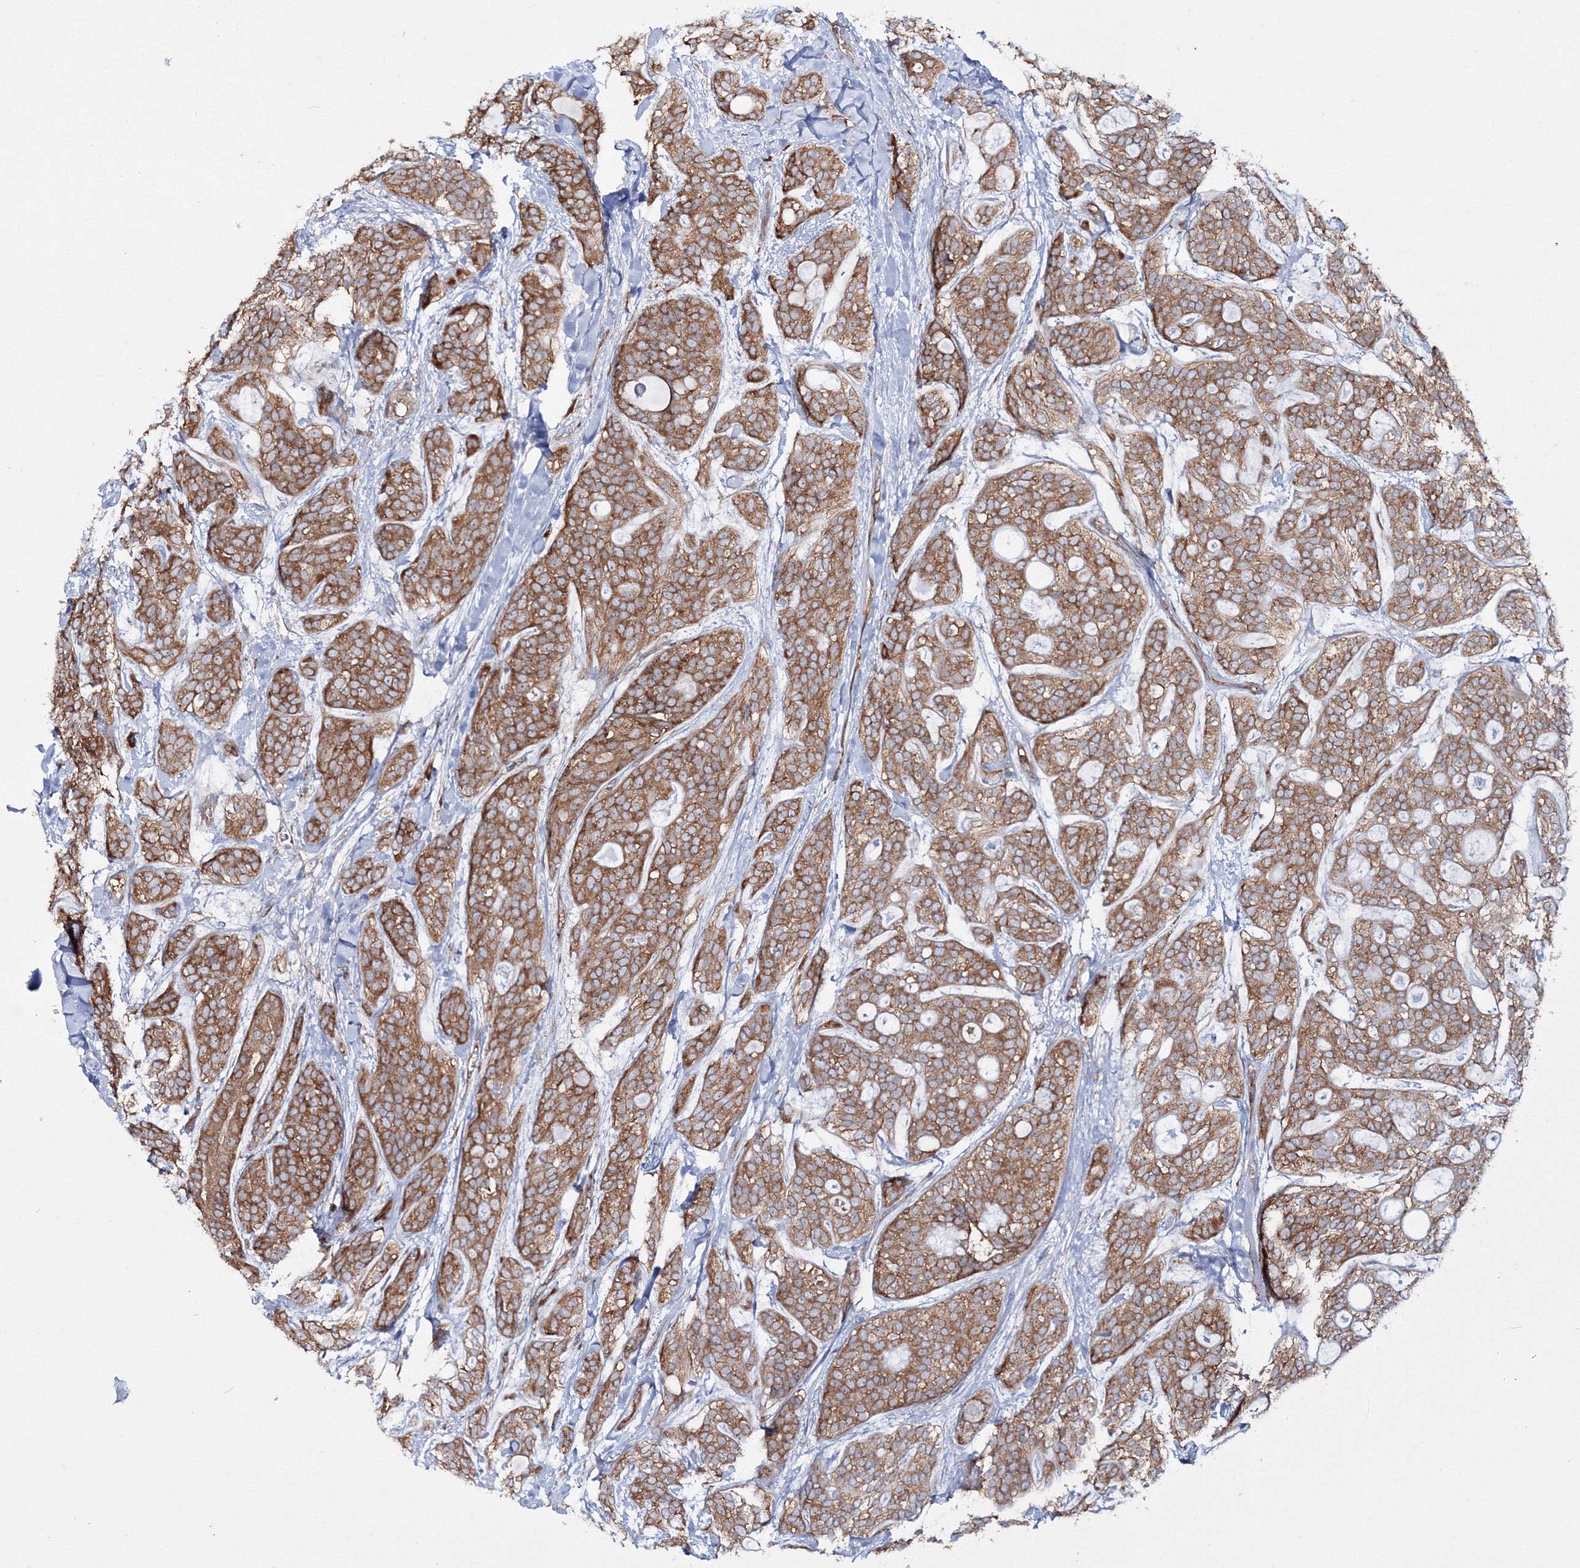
{"staining": {"intensity": "moderate", "quantity": ">75%", "location": "cytoplasmic/membranous"}, "tissue": "head and neck cancer", "cell_type": "Tumor cells", "image_type": "cancer", "snomed": [{"axis": "morphology", "description": "Adenocarcinoma, NOS"}, {"axis": "topography", "description": "Head-Neck"}], "caption": "Adenocarcinoma (head and neck) stained with immunohistochemistry (IHC) reveals moderate cytoplasmic/membranous positivity in about >75% of tumor cells.", "gene": "HARS1", "patient": {"sex": "male", "age": 66}}